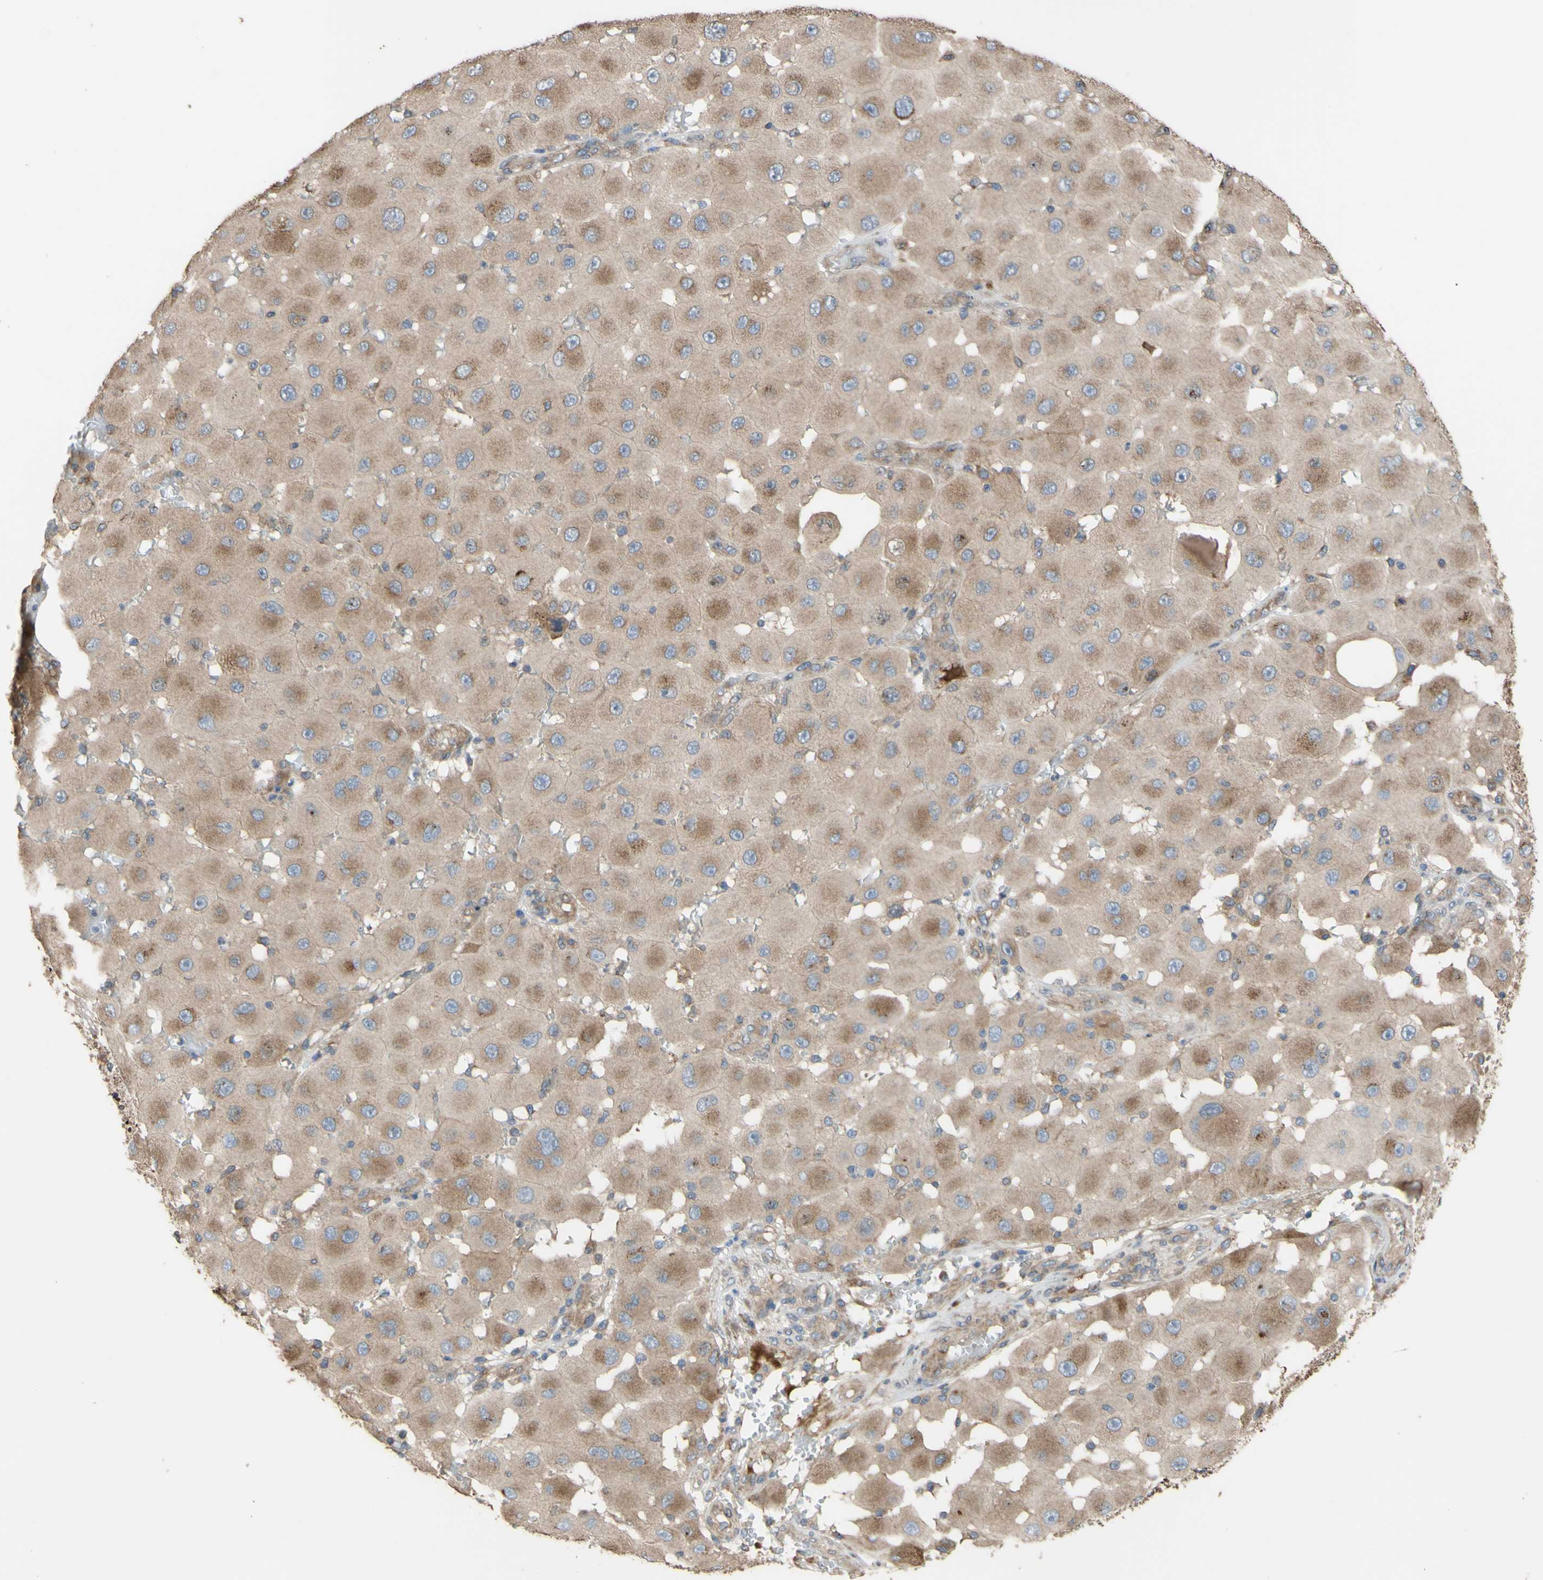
{"staining": {"intensity": "weak", "quantity": ">75%", "location": "cytoplasmic/membranous"}, "tissue": "melanoma", "cell_type": "Tumor cells", "image_type": "cancer", "snomed": [{"axis": "morphology", "description": "Malignant melanoma, NOS"}, {"axis": "topography", "description": "Skin"}], "caption": "Immunohistochemistry (DAB) staining of melanoma shows weak cytoplasmic/membranous protein staining in approximately >75% of tumor cells. (DAB = brown stain, brightfield microscopy at high magnification).", "gene": "NECTIN3", "patient": {"sex": "female", "age": 81}}